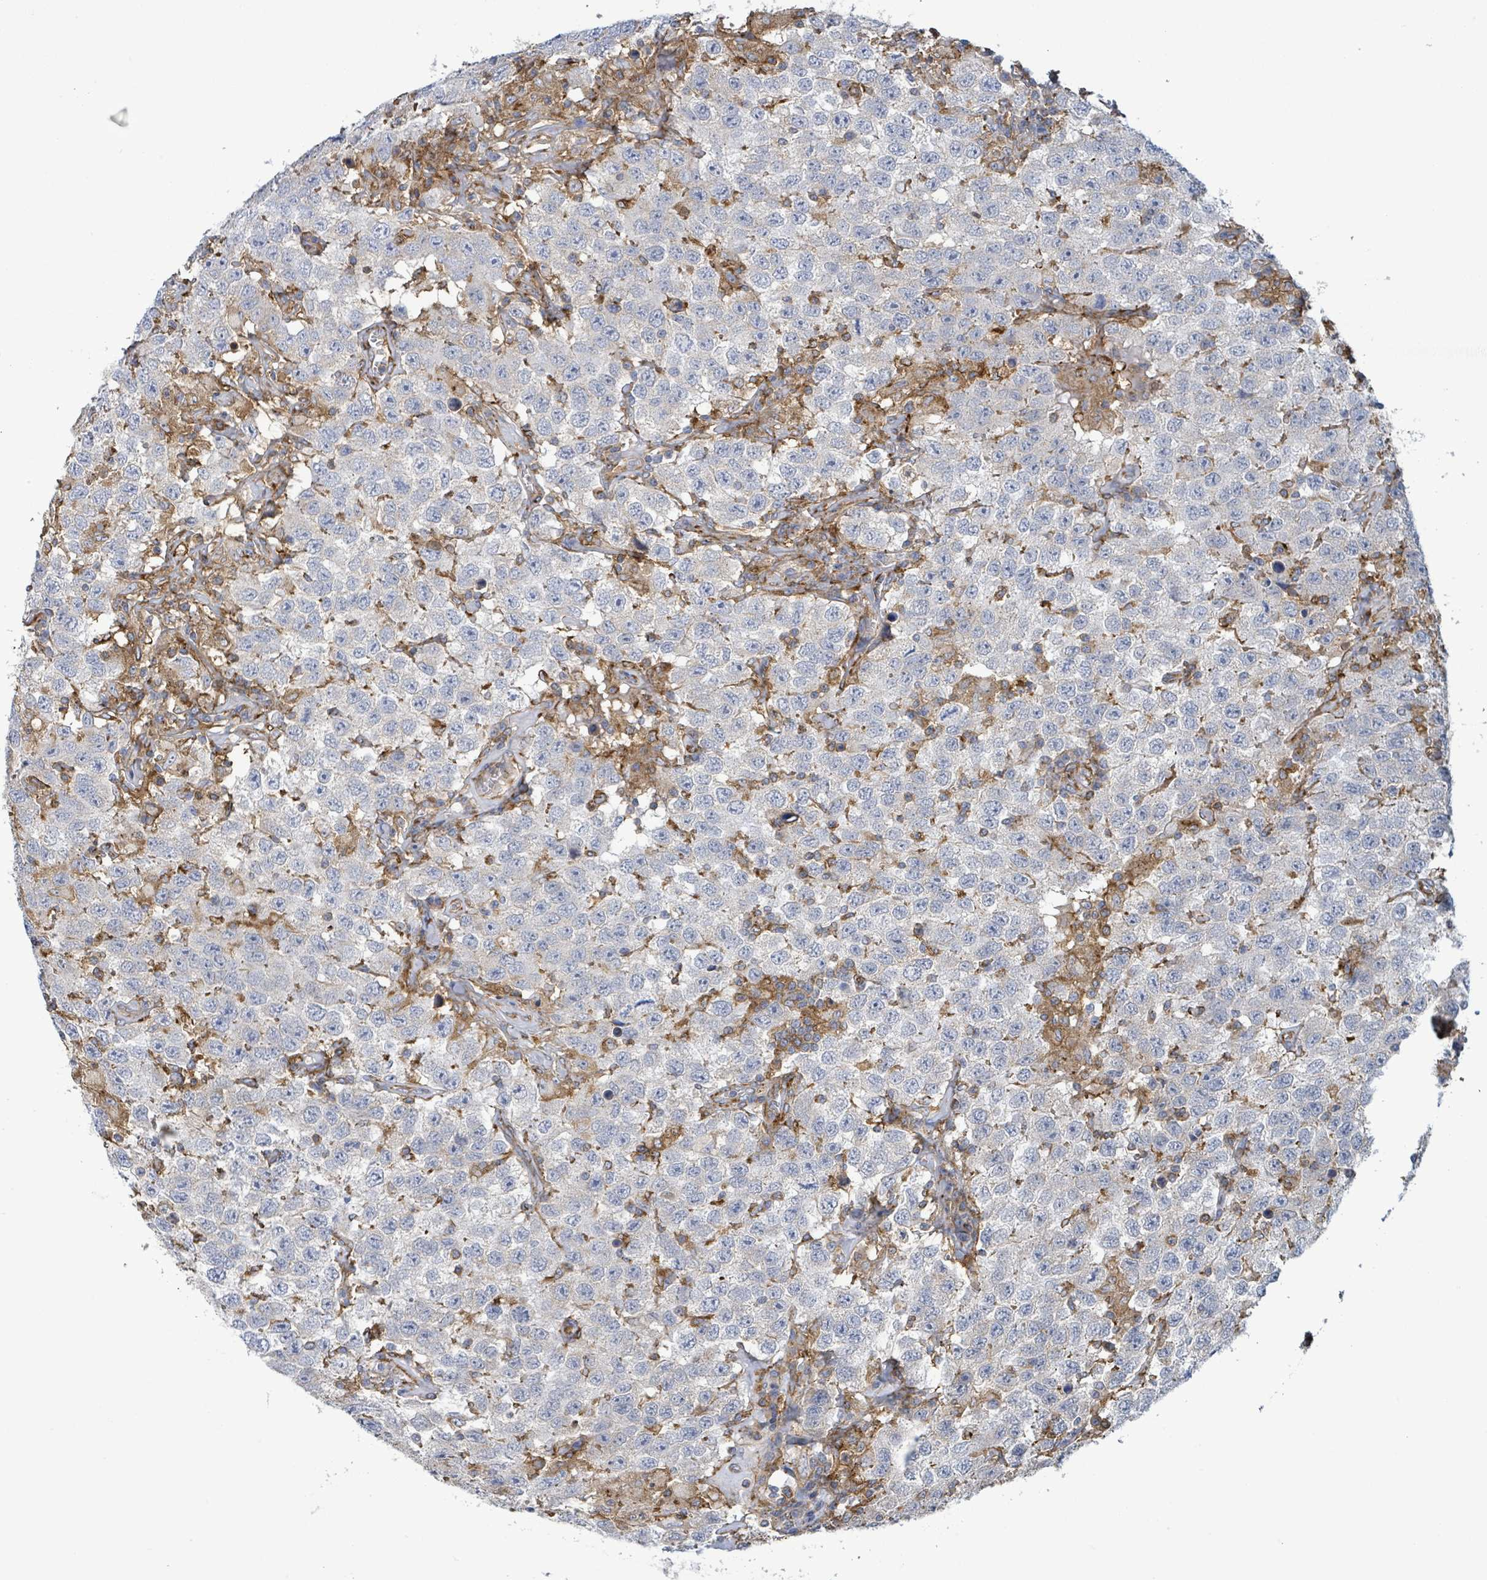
{"staining": {"intensity": "negative", "quantity": "none", "location": "none"}, "tissue": "testis cancer", "cell_type": "Tumor cells", "image_type": "cancer", "snomed": [{"axis": "morphology", "description": "Seminoma, NOS"}, {"axis": "topography", "description": "Testis"}], "caption": "The image reveals no staining of tumor cells in testis cancer. Nuclei are stained in blue.", "gene": "EGFL7", "patient": {"sex": "male", "age": 41}}